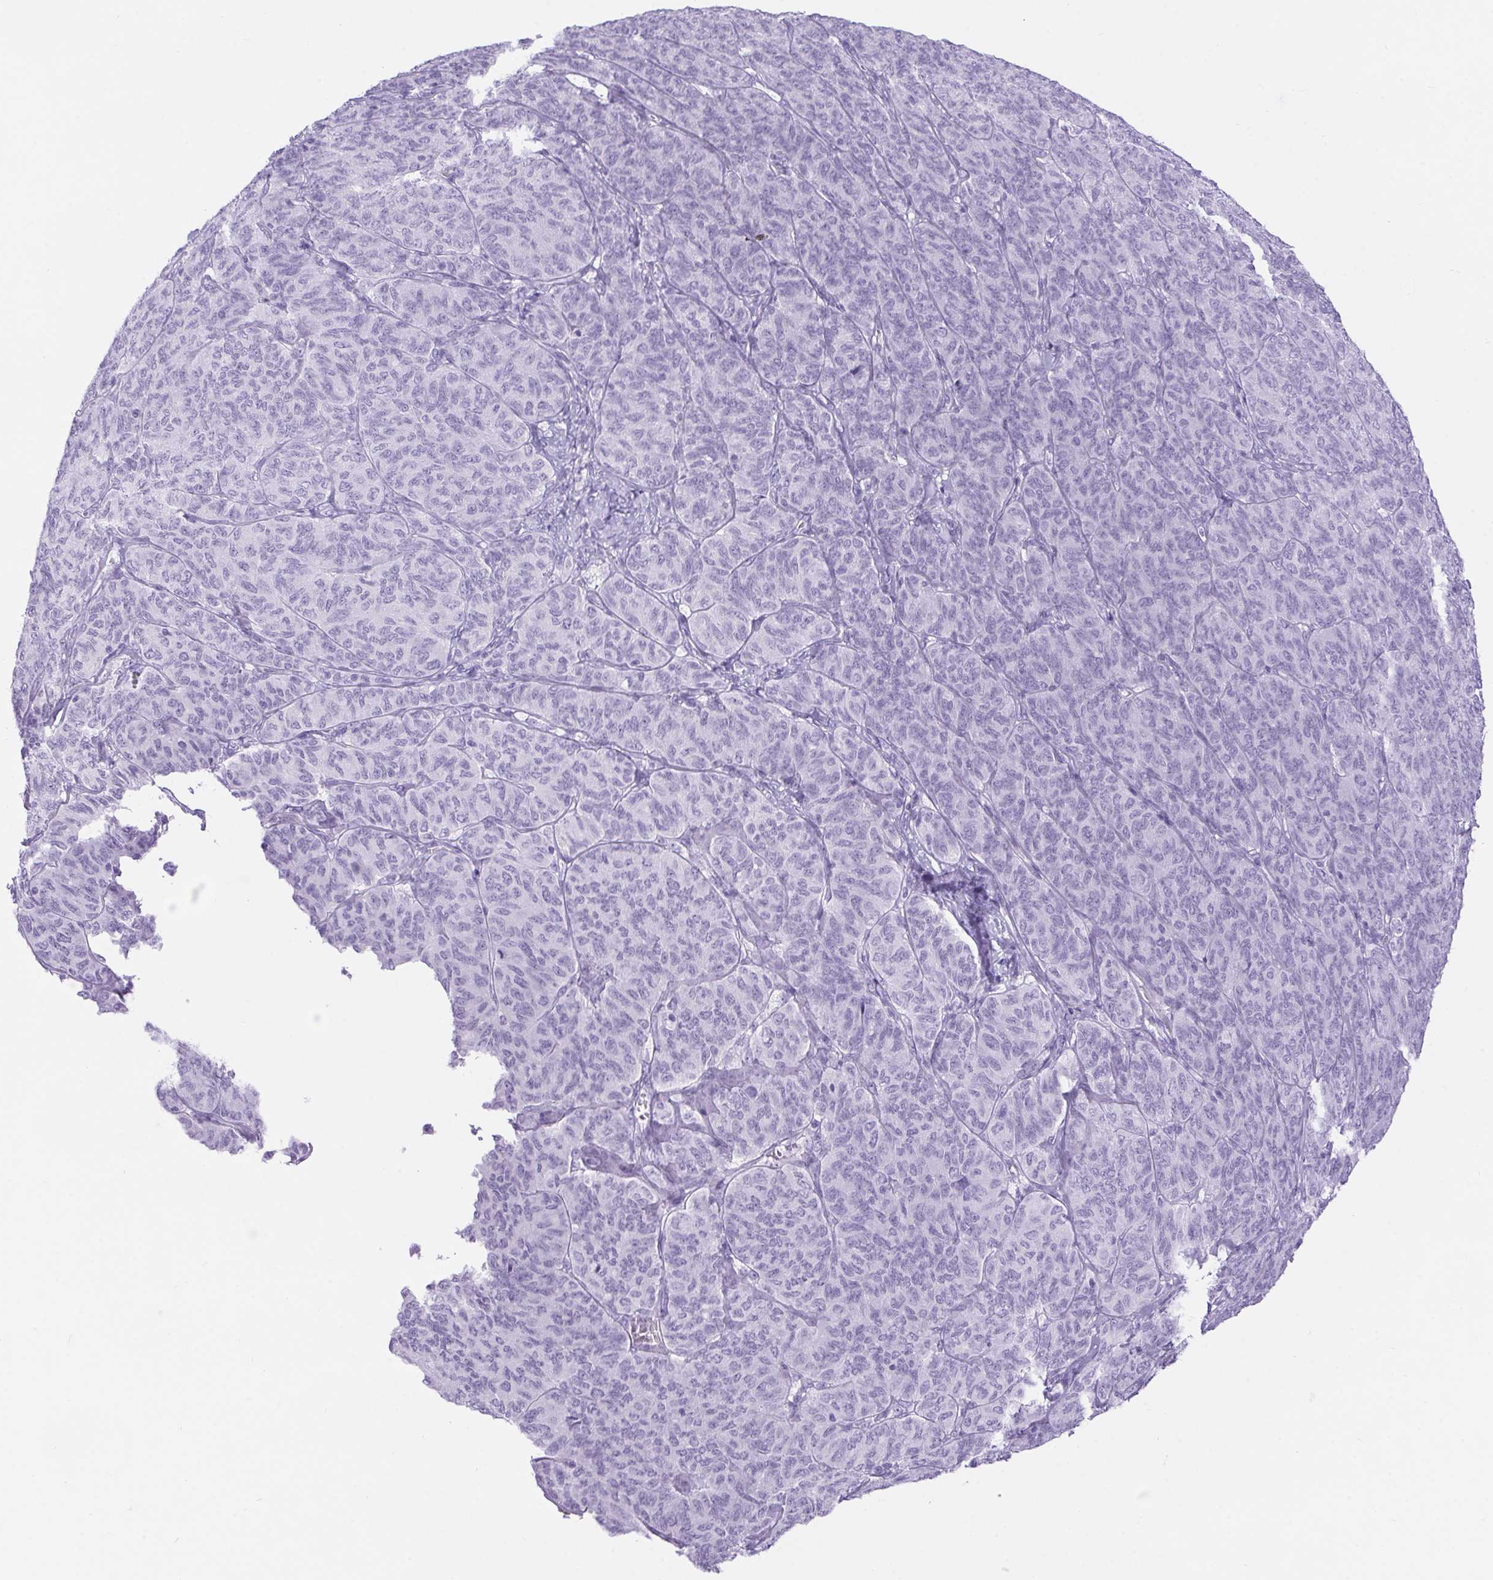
{"staining": {"intensity": "negative", "quantity": "none", "location": "none"}, "tissue": "ovarian cancer", "cell_type": "Tumor cells", "image_type": "cancer", "snomed": [{"axis": "morphology", "description": "Carcinoma, endometroid"}, {"axis": "topography", "description": "Ovary"}], "caption": "Ovarian cancer (endometroid carcinoma) was stained to show a protein in brown. There is no significant positivity in tumor cells.", "gene": "ERP27", "patient": {"sex": "female", "age": 80}}